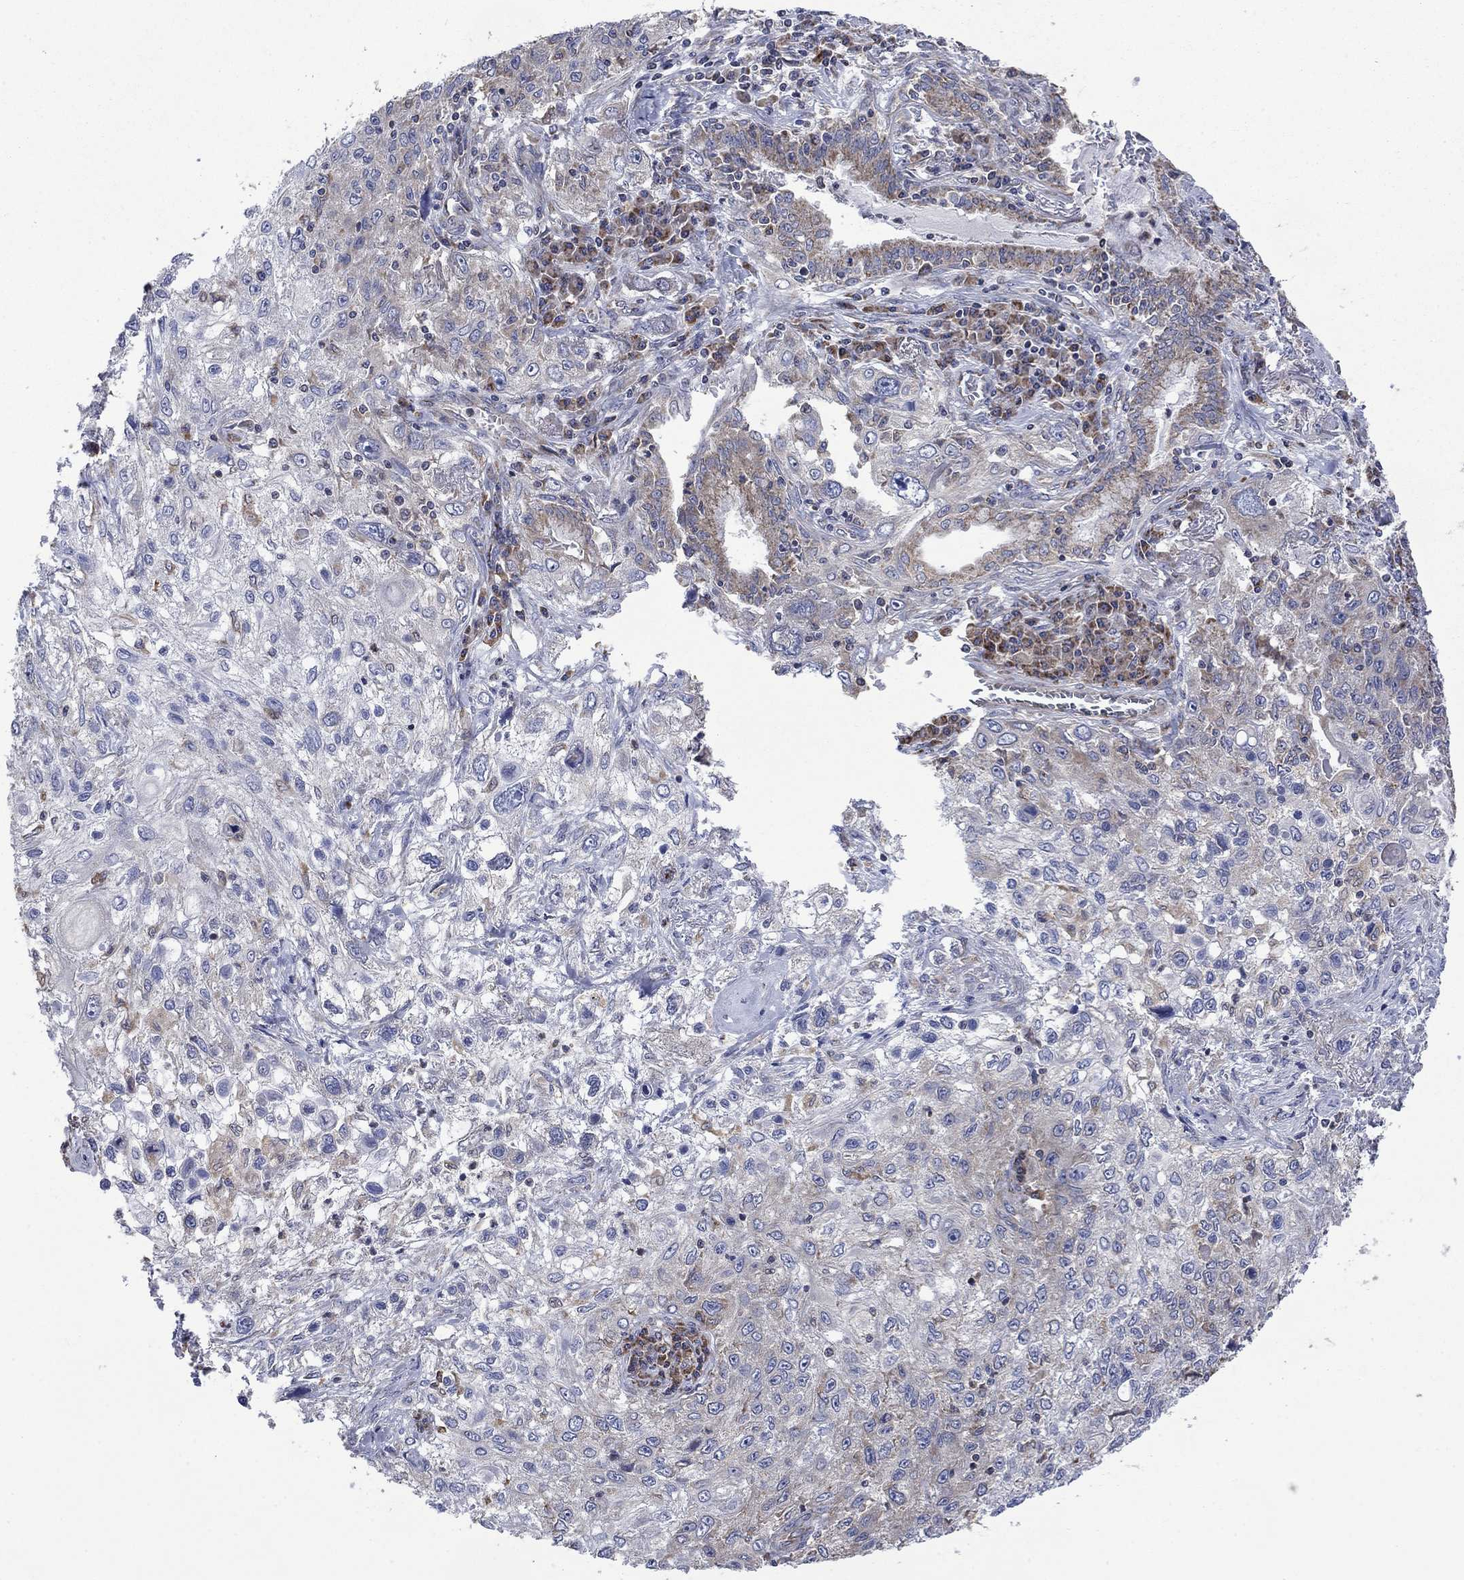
{"staining": {"intensity": "weak", "quantity": "<25%", "location": "cytoplasmic/membranous"}, "tissue": "lung cancer", "cell_type": "Tumor cells", "image_type": "cancer", "snomed": [{"axis": "morphology", "description": "Squamous cell carcinoma, NOS"}, {"axis": "topography", "description": "Lung"}], "caption": "An image of human squamous cell carcinoma (lung) is negative for staining in tumor cells.", "gene": "FURIN", "patient": {"sex": "female", "age": 69}}